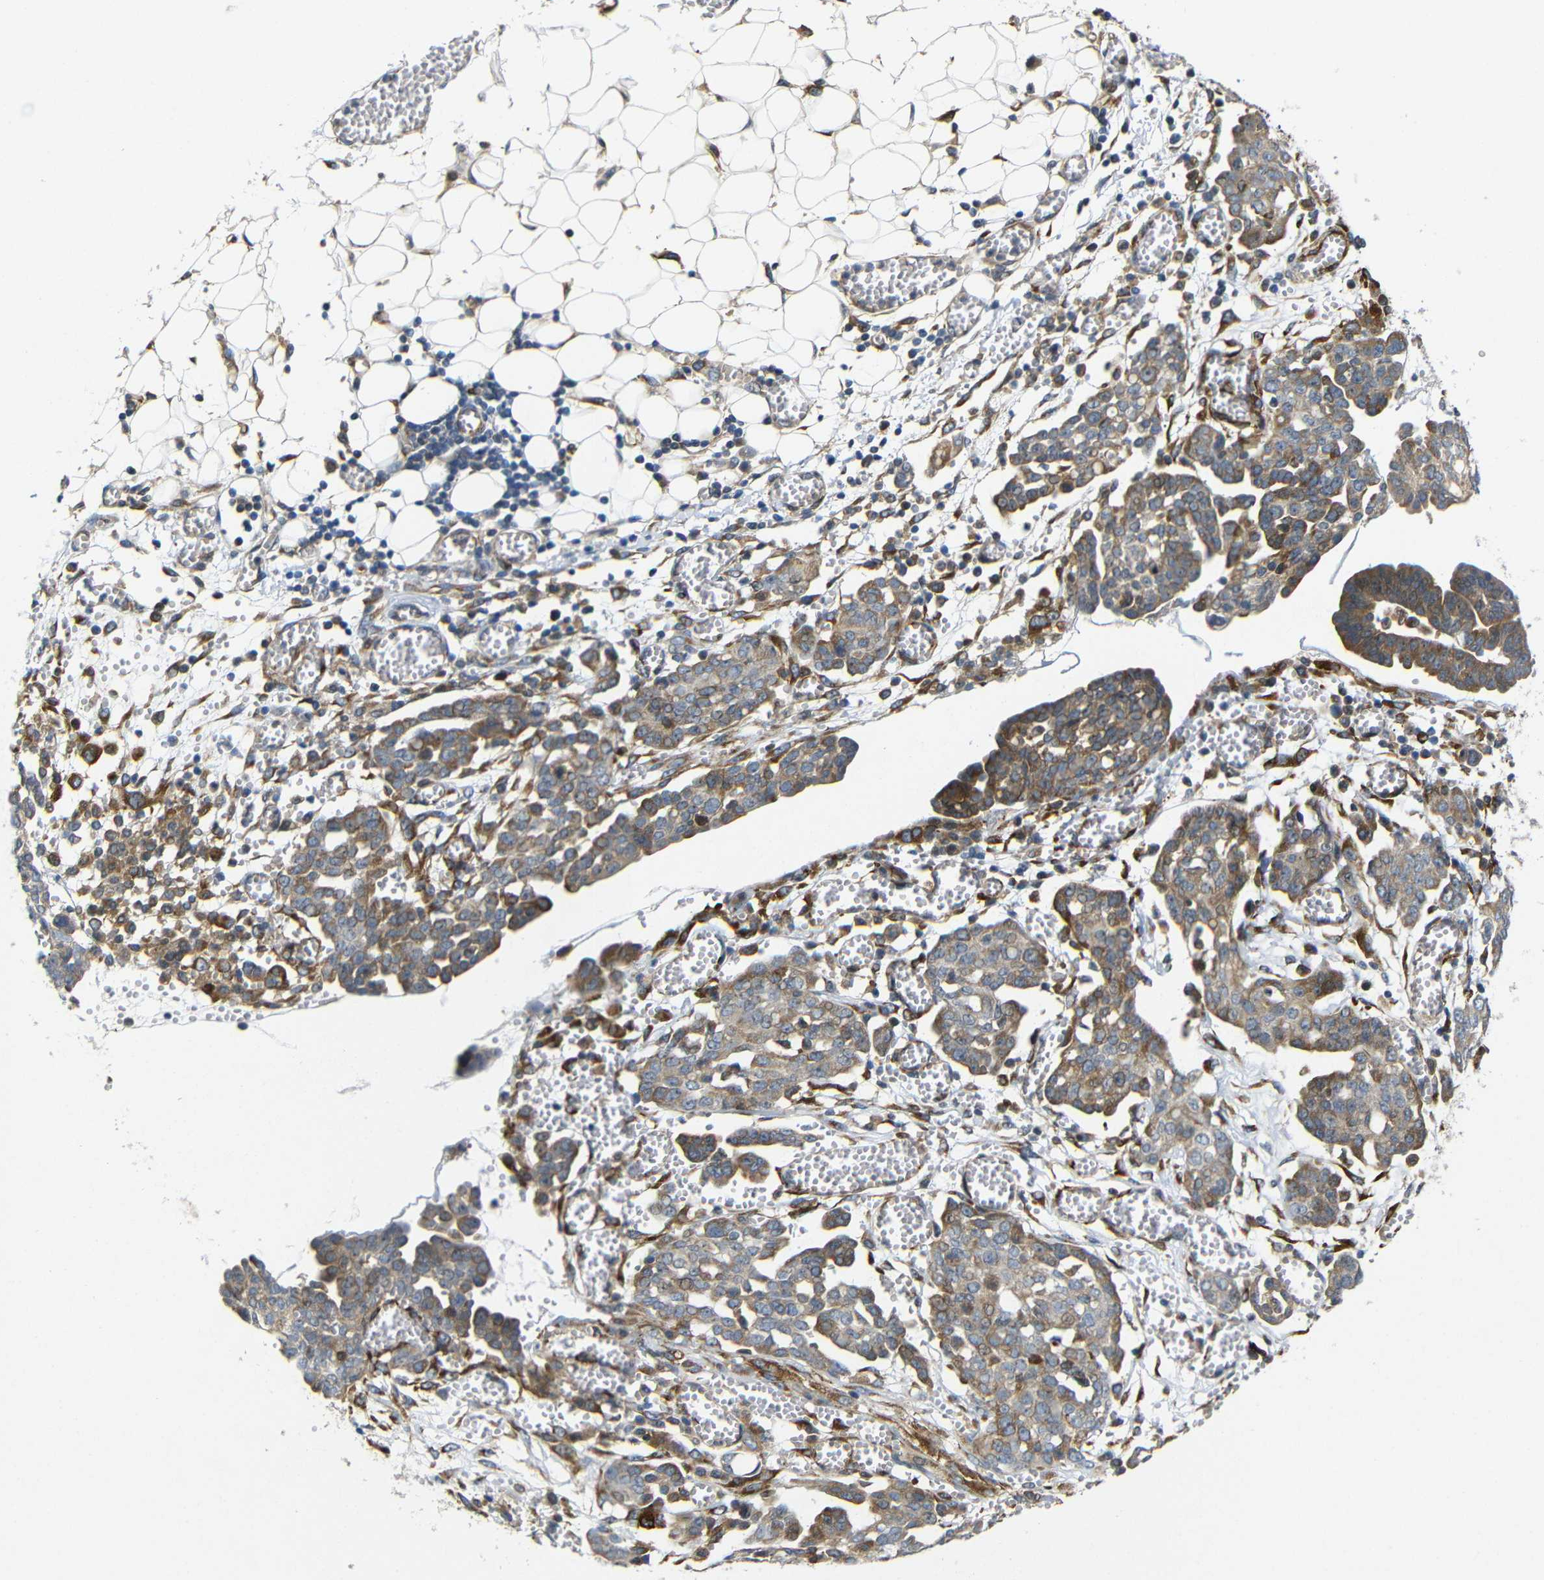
{"staining": {"intensity": "weak", "quantity": ">75%", "location": "cytoplasmic/membranous"}, "tissue": "ovarian cancer", "cell_type": "Tumor cells", "image_type": "cancer", "snomed": [{"axis": "morphology", "description": "Cystadenocarcinoma, serous, NOS"}, {"axis": "topography", "description": "Soft tissue"}, {"axis": "topography", "description": "Ovary"}], "caption": "Immunohistochemical staining of ovarian cancer demonstrates low levels of weak cytoplasmic/membranous expression in about >75% of tumor cells.", "gene": "P3H2", "patient": {"sex": "female", "age": 57}}